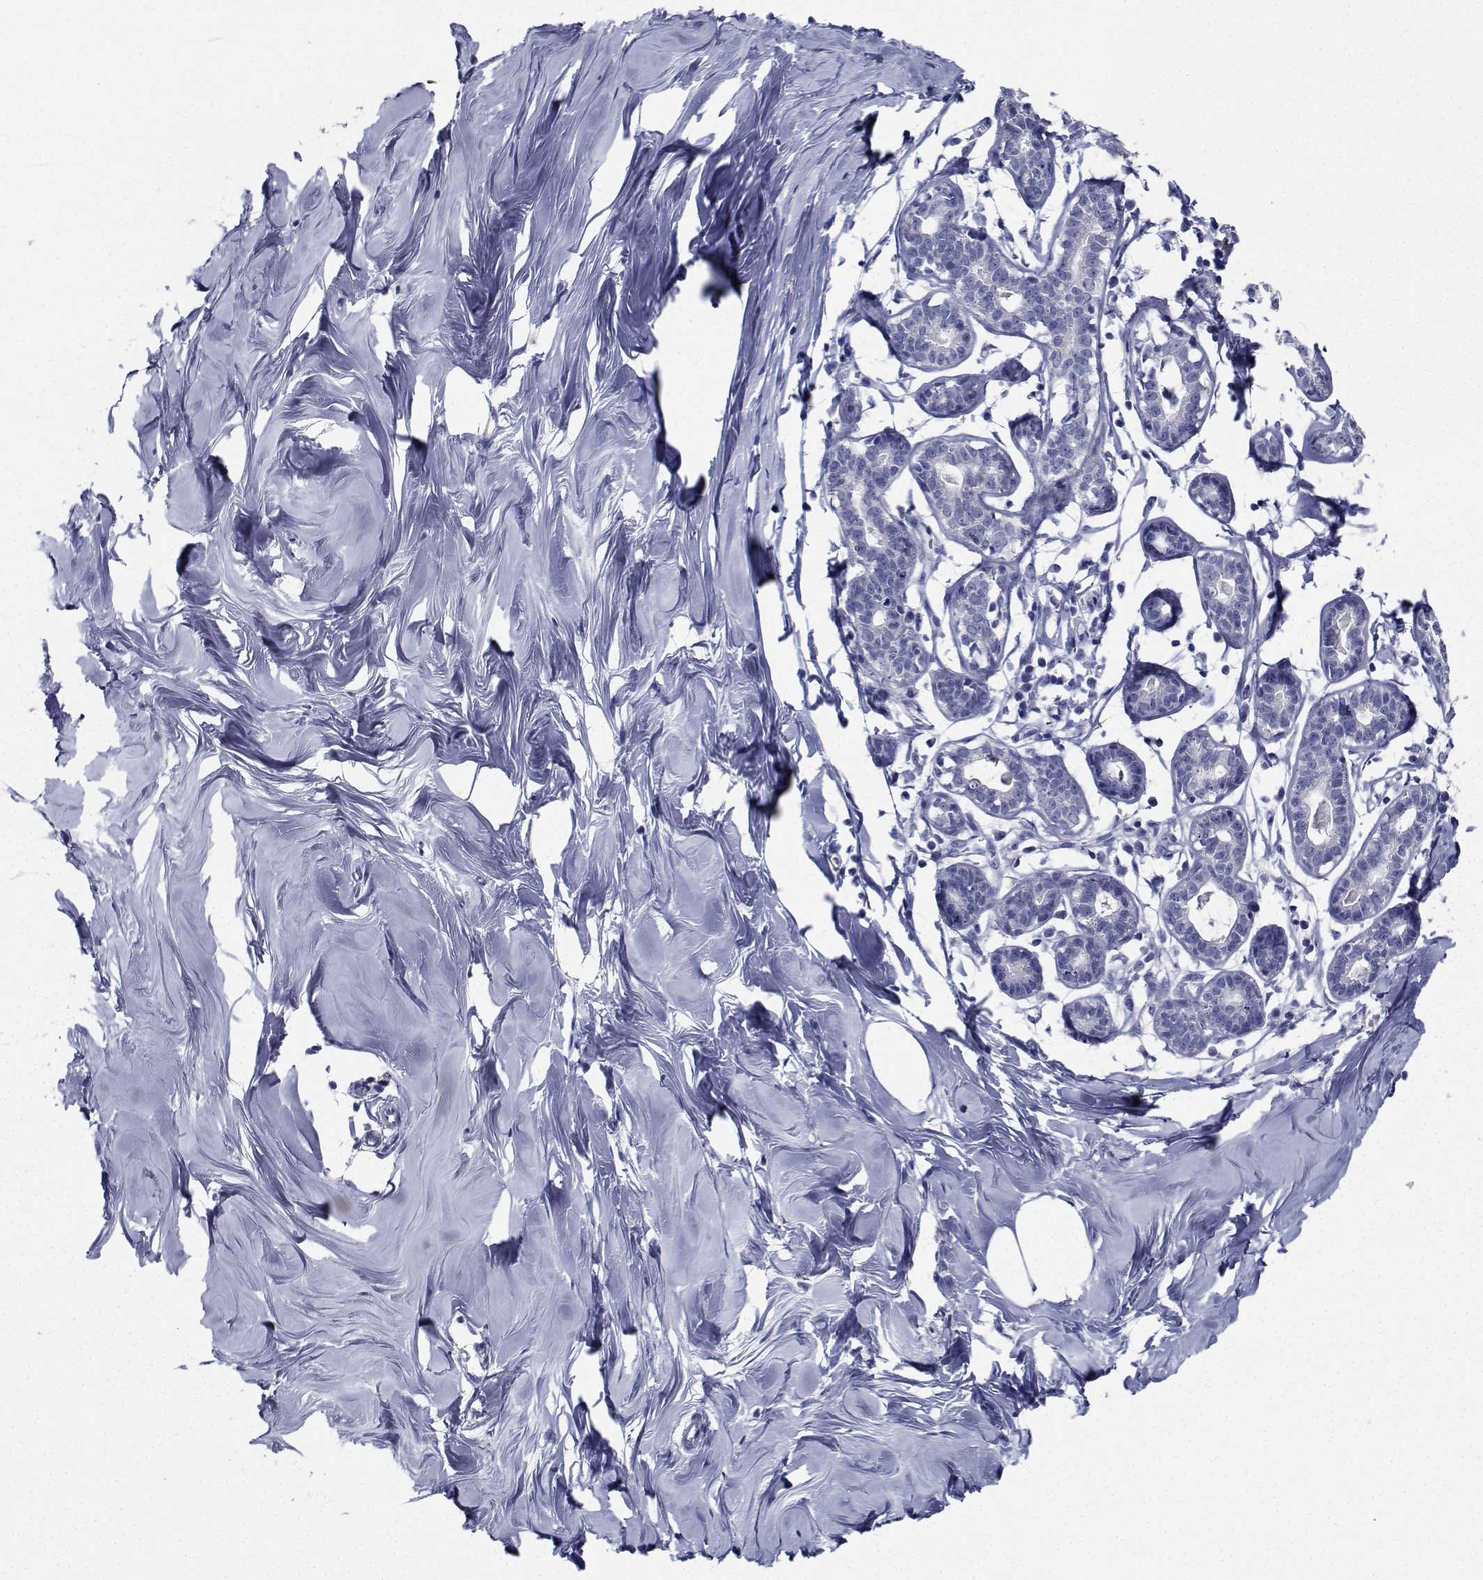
{"staining": {"intensity": "negative", "quantity": "none", "location": "none"}, "tissue": "breast", "cell_type": "Adipocytes", "image_type": "normal", "snomed": [{"axis": "morphology", "description": "Normal tissue, NOS"}, {"axis": "topography", "description": "Breast"}], "caption": "High power microscopy histopathology image of an immunohistochemistry (IHC) histopathology image of benign breast, revealing no significant expression in adipocytes.", "gene": "CDHR3", "patient": {"sex": "female", "age": 27}}